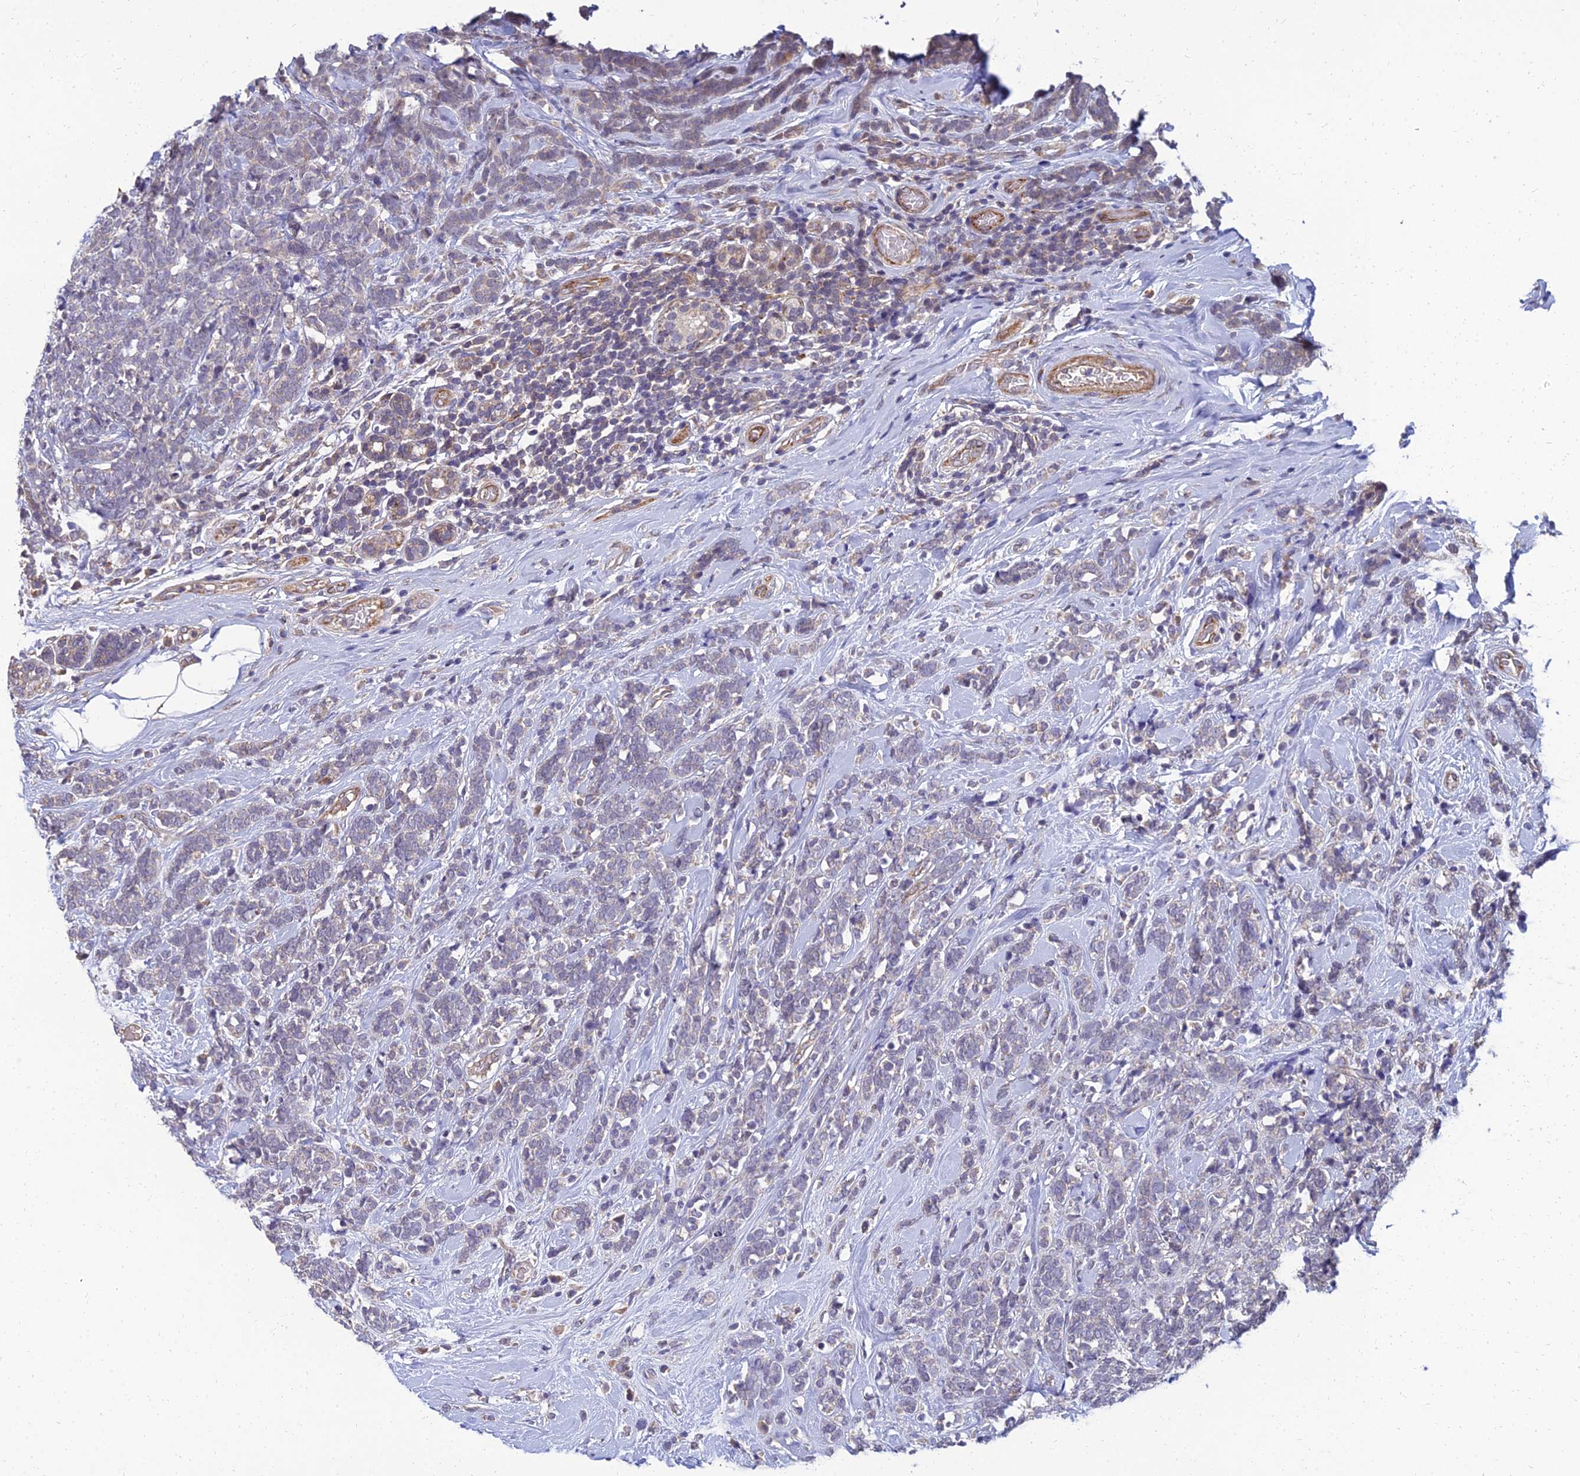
{"staining": {"intensity": "negative", "quantity": "none", "location": "none"}, "tissue": "breast cancer", "cell_type": "Tumor cells", "image_type": "cancer", "snomed": [{"axis": "morphology", "description": "Lobular carcinoma"}, {"axis": "topography", "description": "Breast"}], "caption": "Tumor cells show no significant protein positivity in breast cancer.", "gene": "NPY", "patient": {"sex": "female", "age": 58}}